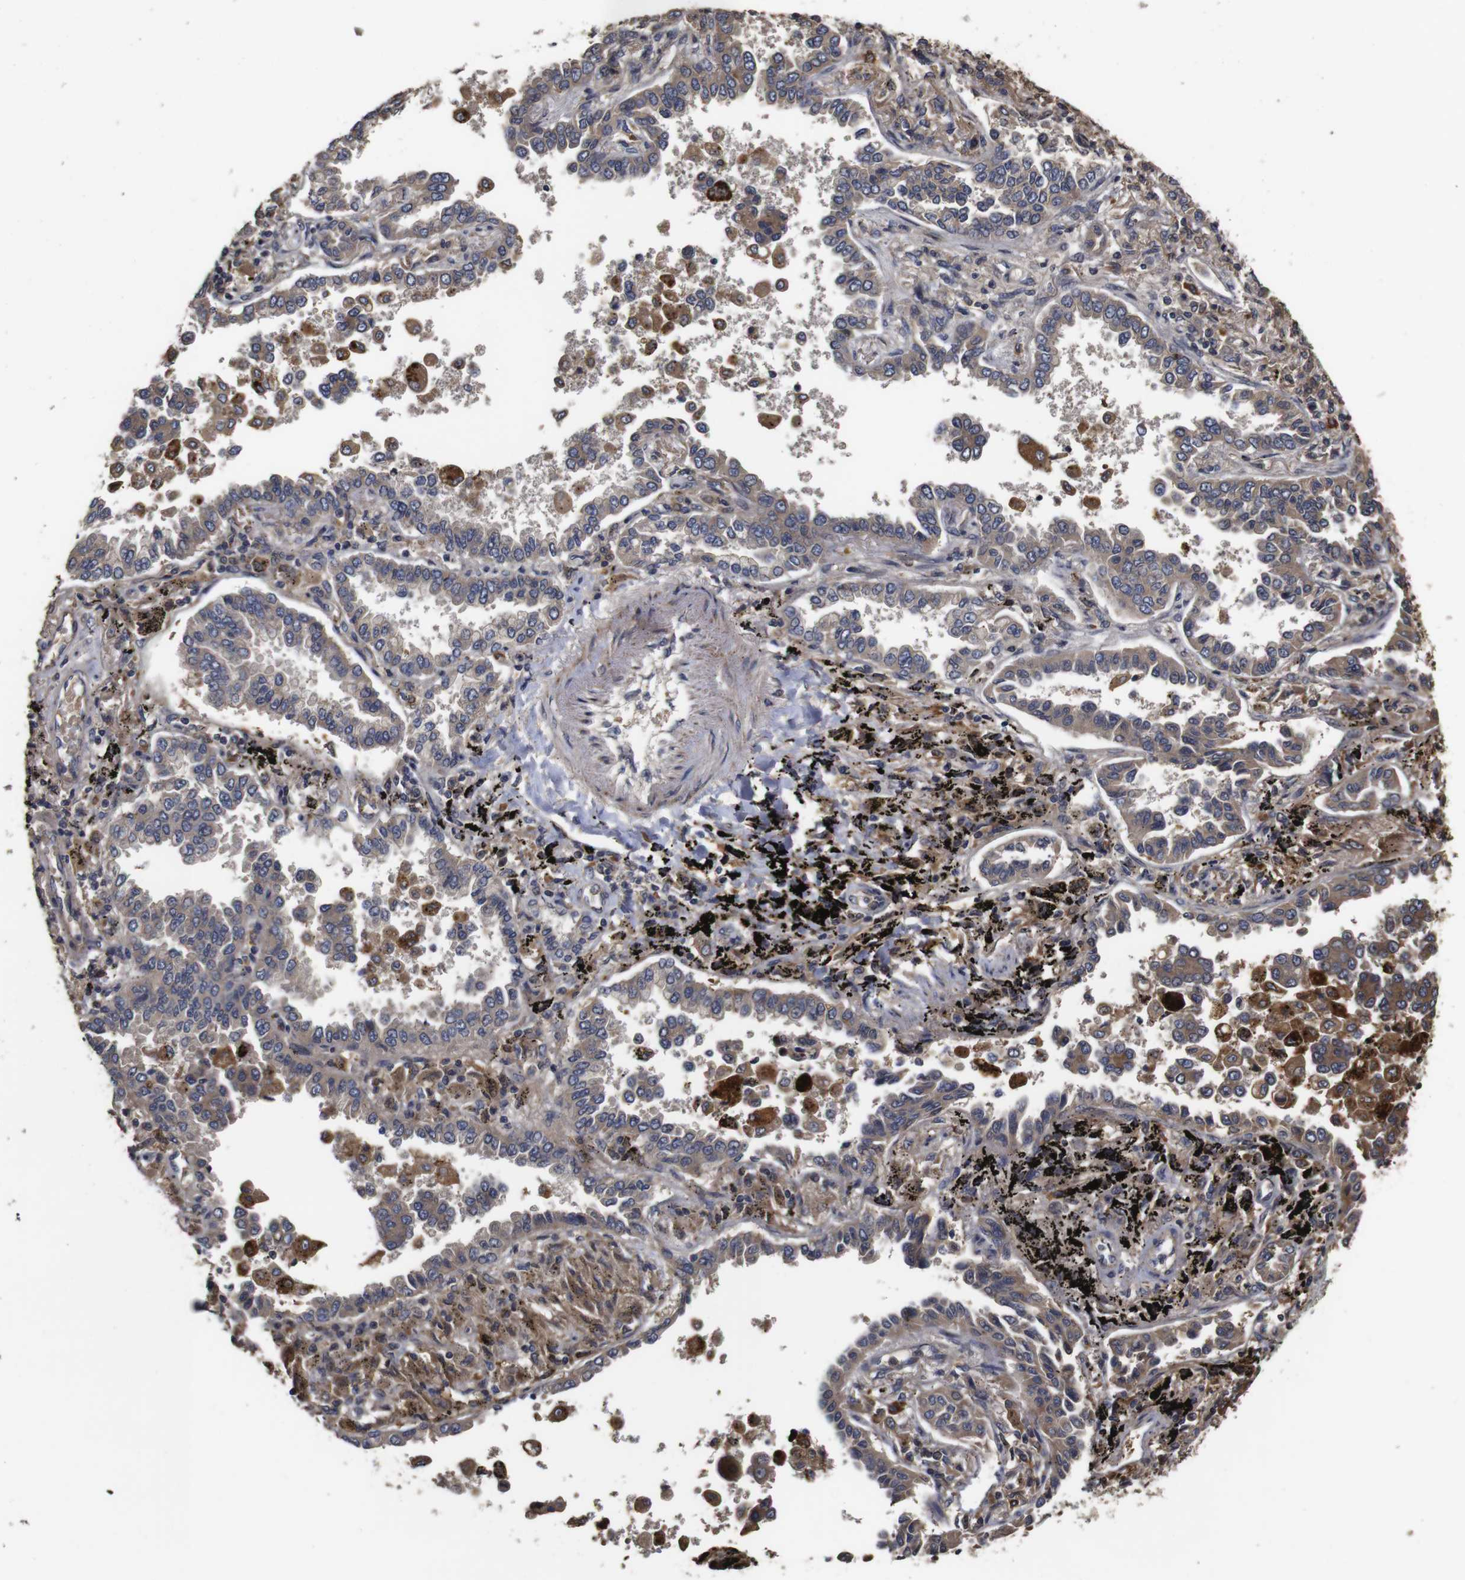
{"staining": {"intensity": "weak", "quantity": ">75%", "location": "cytoplasmic/membranous"}, "tissue": "lung cancer", "cell_type": "Tumor cells", "image_type": "cancer", "snomed": [{"axis": "morphology", "description": "Normal tissue, NOS"}, {"axis": "morphology", "description": "Adenocarcinoma, NOS"}, {"axis": "topography", "description": "Lung"}], "caption": "The micrograph displays staining of lung cancer (adenocarcinoma), revealing weak cytoplasmic/membranous protein expression (brown color) within tumor cells.", "gene": "PTPN14", "patient": {"sex": "male", "age": 59}}